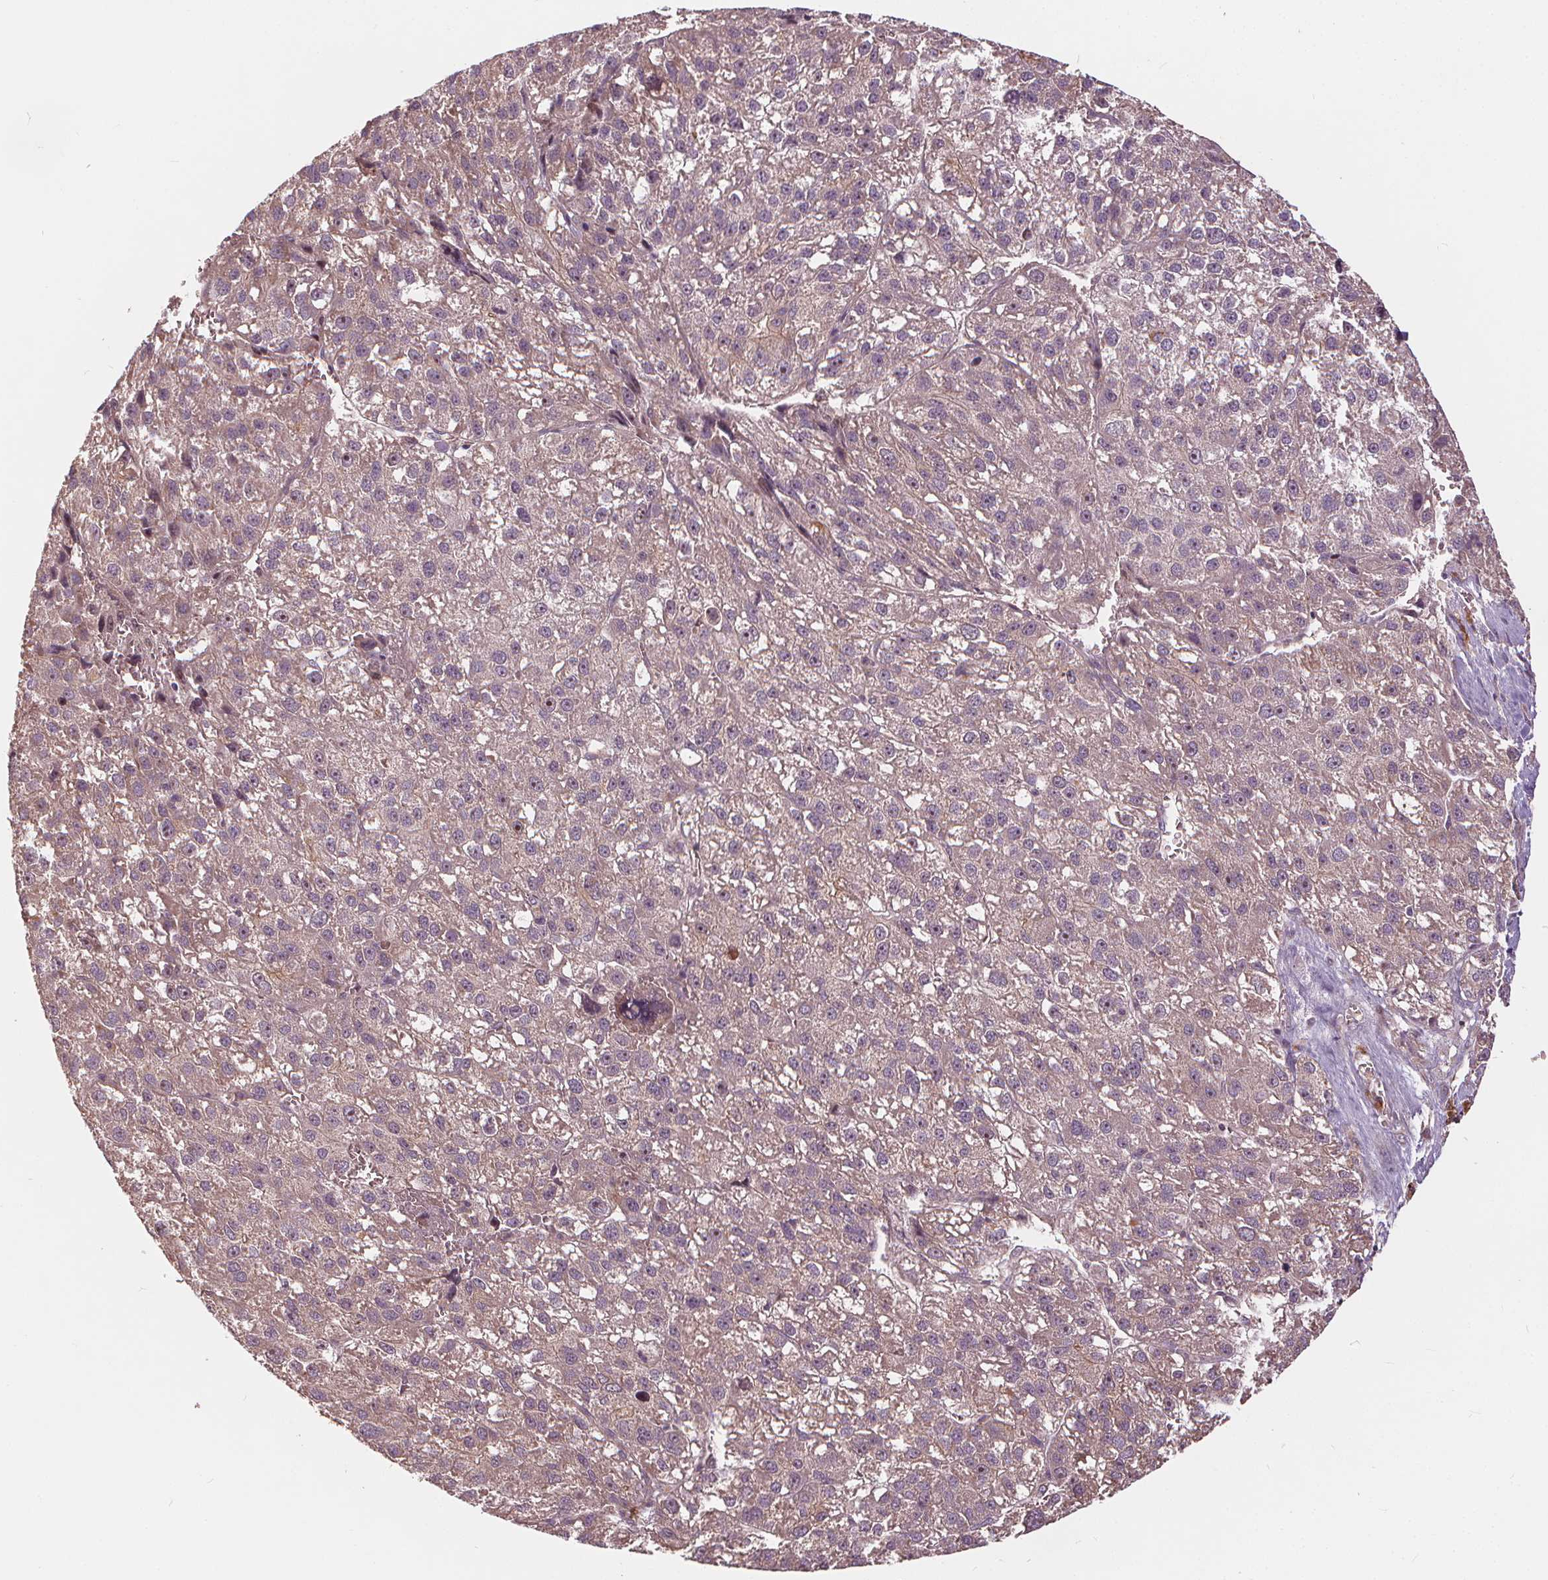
{"staining": {"intensity": "weak", "quantity": "25%-75%", "location": "cytoplasmic/membranous"}, "tissue": "liver cancer", "cell_type": "Tumor cells", "image_type": "cancer", "snomed": [{"axis": "morphology", "description": "Carcinoma, Hepatocellular, NOS"}, {"axis": "topography", "description": "Liver"}], "caption": "This image reveals immunohistochemistry (IHC) staining of liver cancer (hepatocellular carcinoma), with low weak cytoplasmic/membranous staining in about 25%-75% of tumor cells.", "gene": "IPO13", "patient": {"sex": "female", "age": 70}}